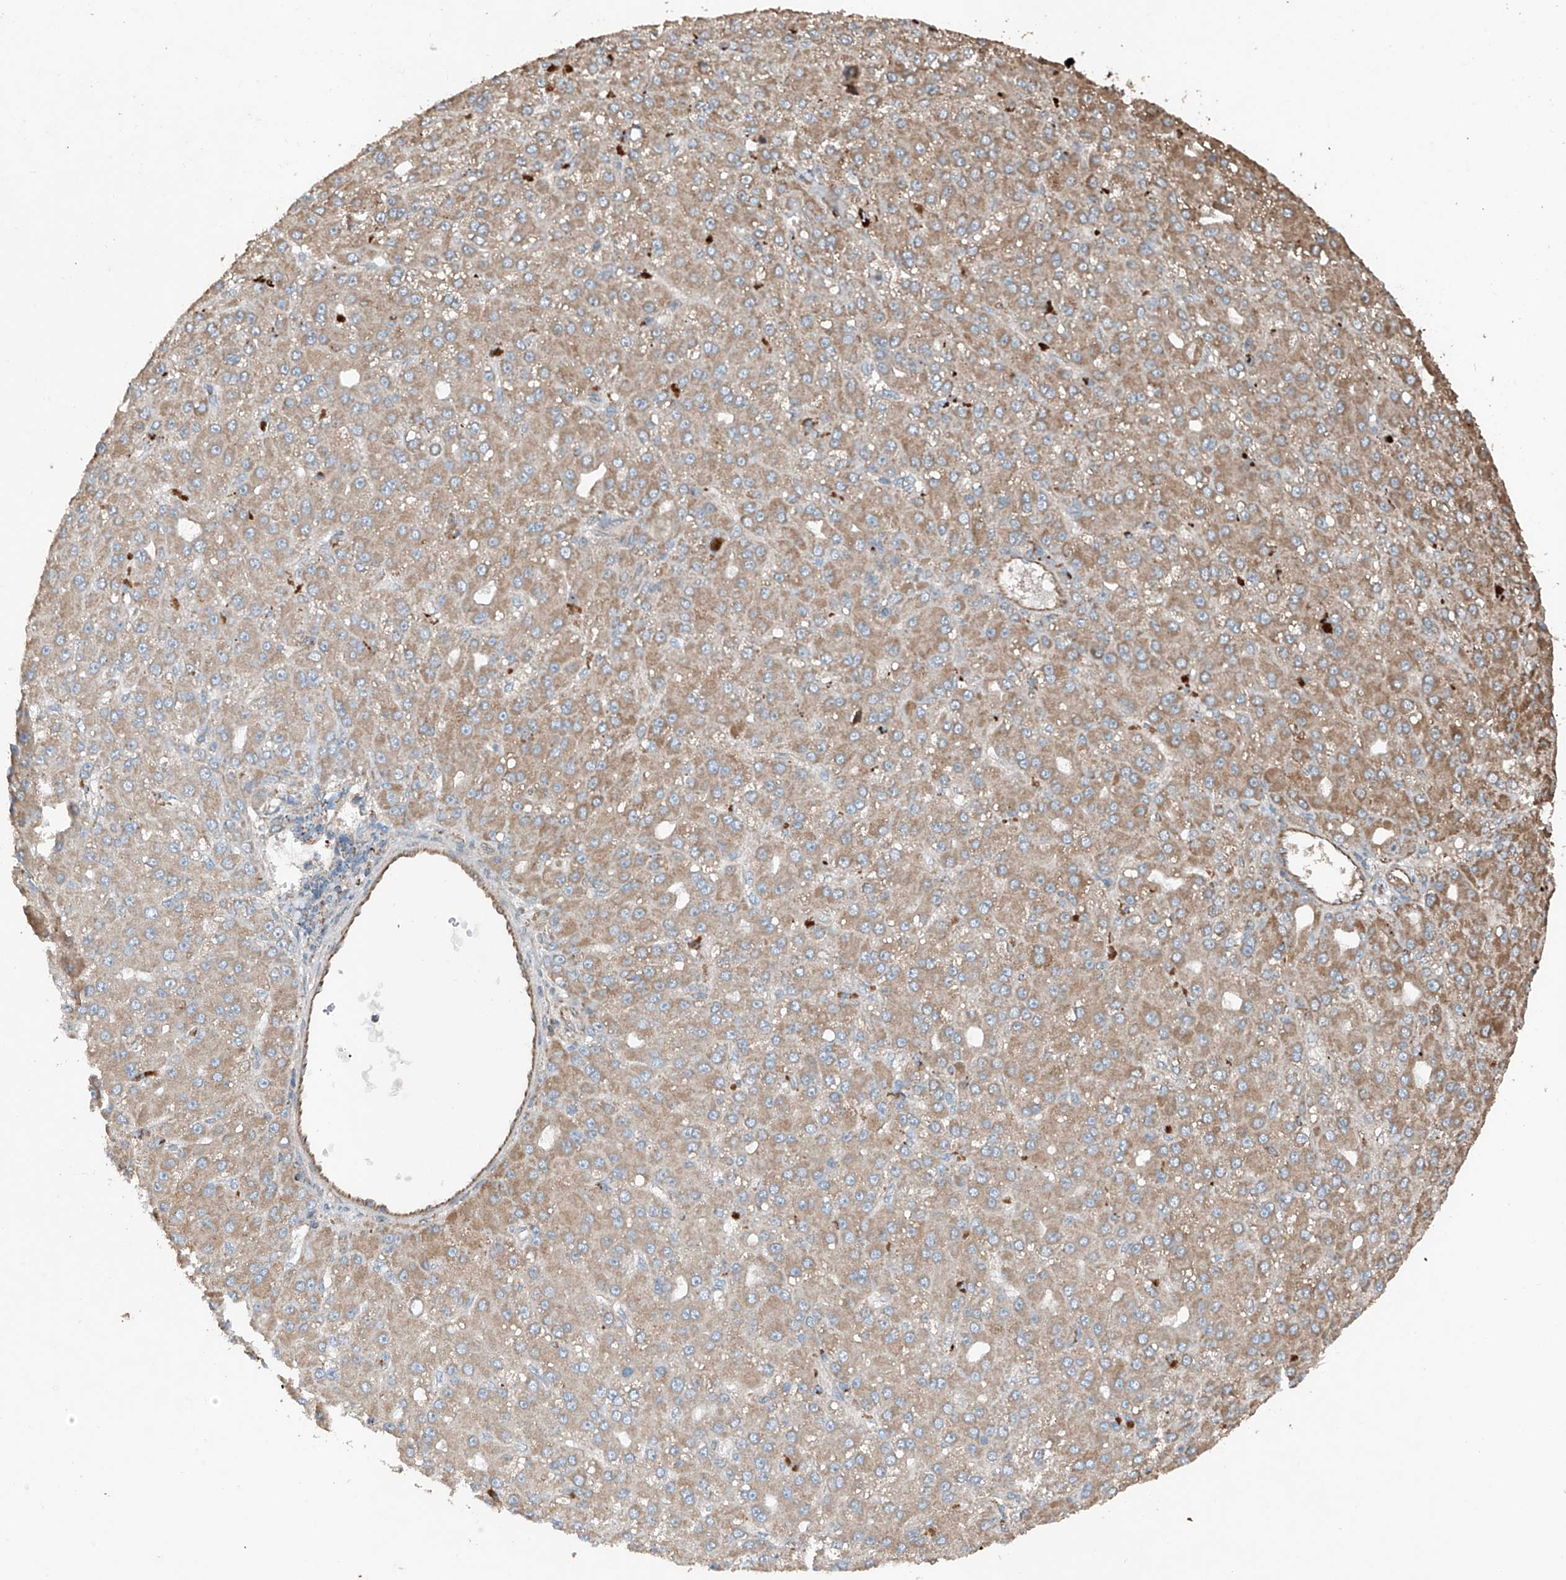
{"staining": {"intensity": "moderate", "quantity": ">75%", "location": "cytoplasmic/membranous"}, "tissue": "liver cancer", "cell_type": "Tumor cells", "image_type": "cancer", "snomed": [{"axis": "morphology", "description": "Carcinoma, Hepatocellular, NOS"}, {"axis": "topography", "description": "Liver"}], "caption": "Moderate cytoplasmic/membranous protein expression is seen in approximately >75% of tumor cells in liver cancer (hepatocellular carcinoma).", "gene": "AP4B1", "patient": {"sex": "male", "age": 67}}